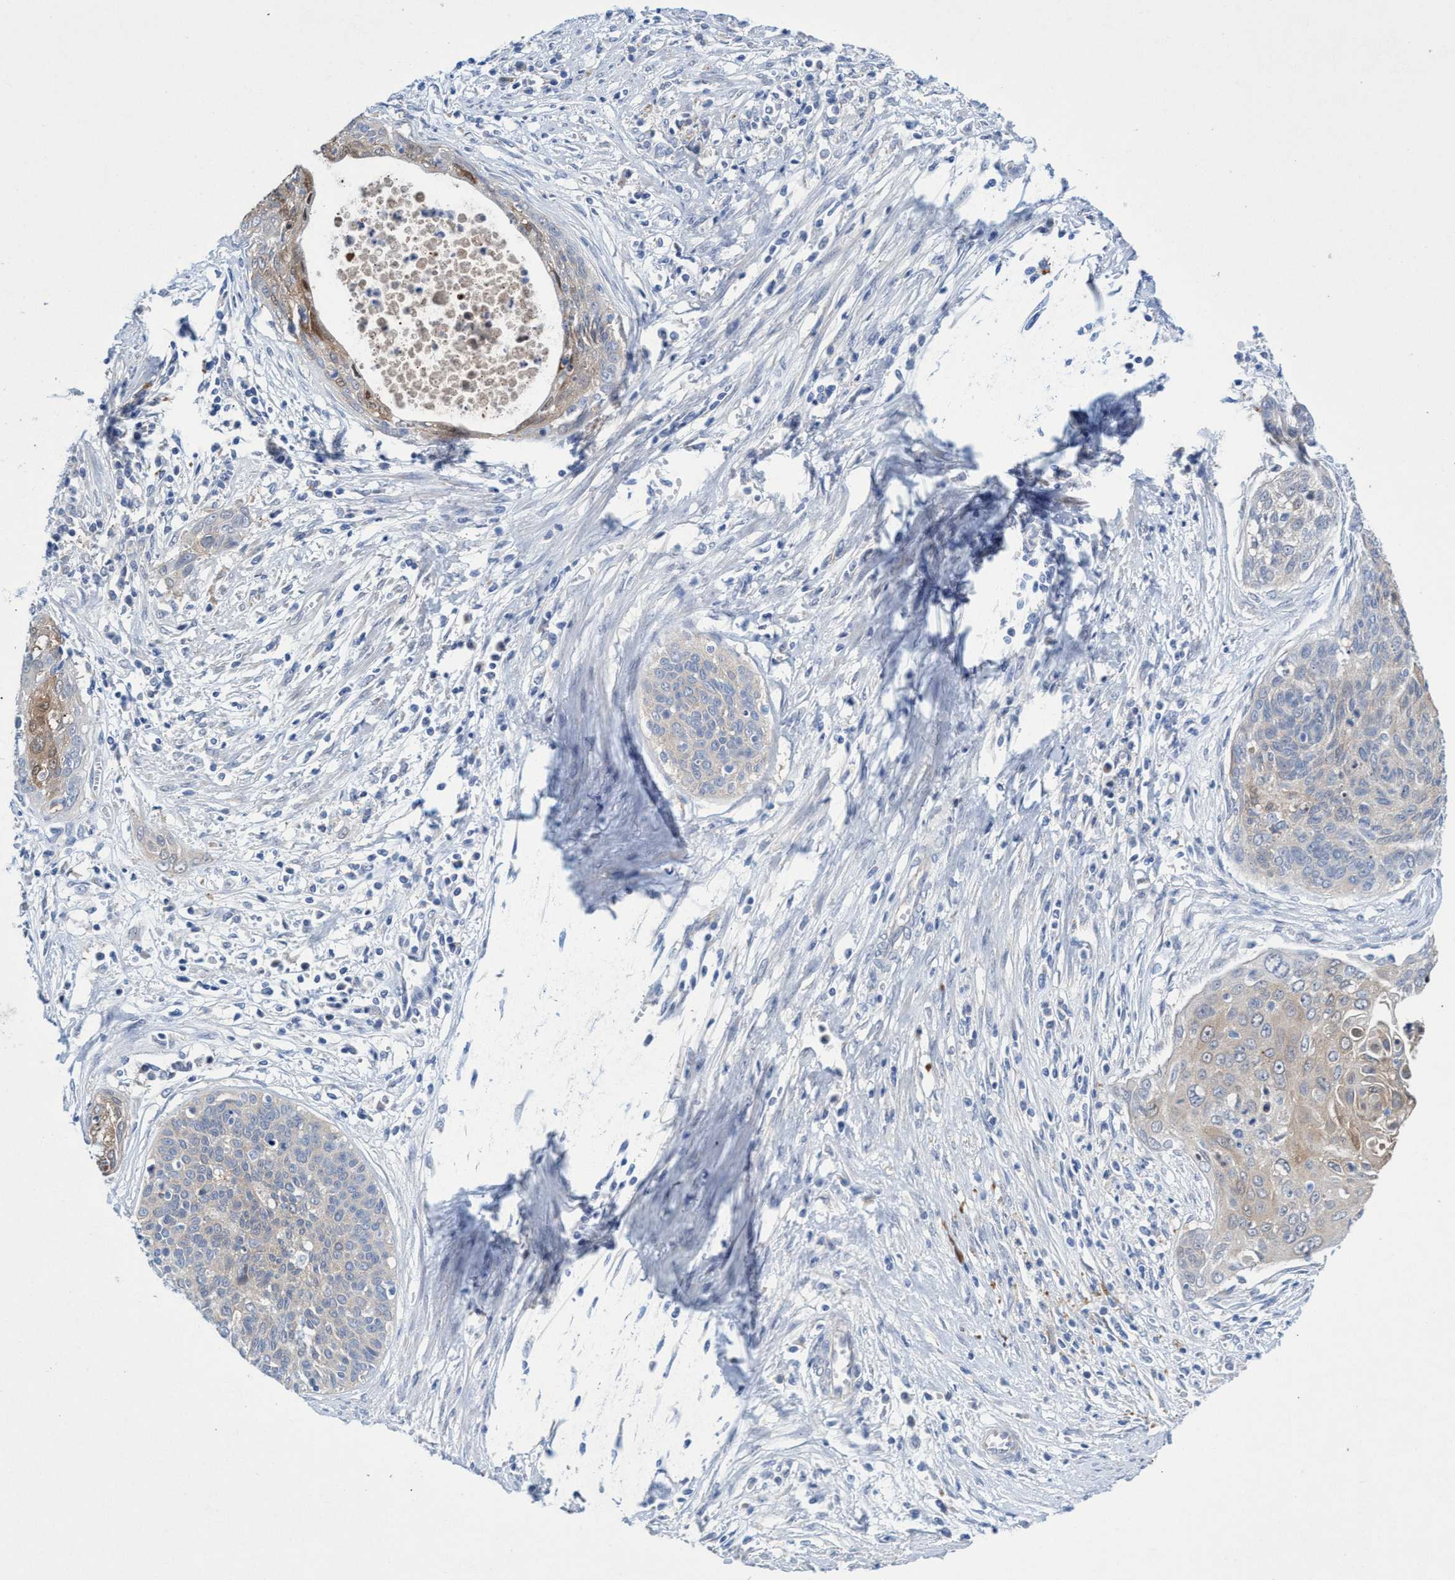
{"staining": {"intensity": "weak", "quantity": "<25%", "location": "cytoplasmic/membranous"}, "tissue": "cervical cancer", "cell_type": "Tumor cells", "image_type": "cancer", "snomed": [{"axis": "morphology", "description": "Squamous cell carcinoma, NOS"}, {"axis": "topography", "description": "Cervix"}], "caption": "The image exhibits no significant staining in tumor cells of cervical cancer.", "gene": "SVEP1", "patient": {"sex": "female", "age": 55}}